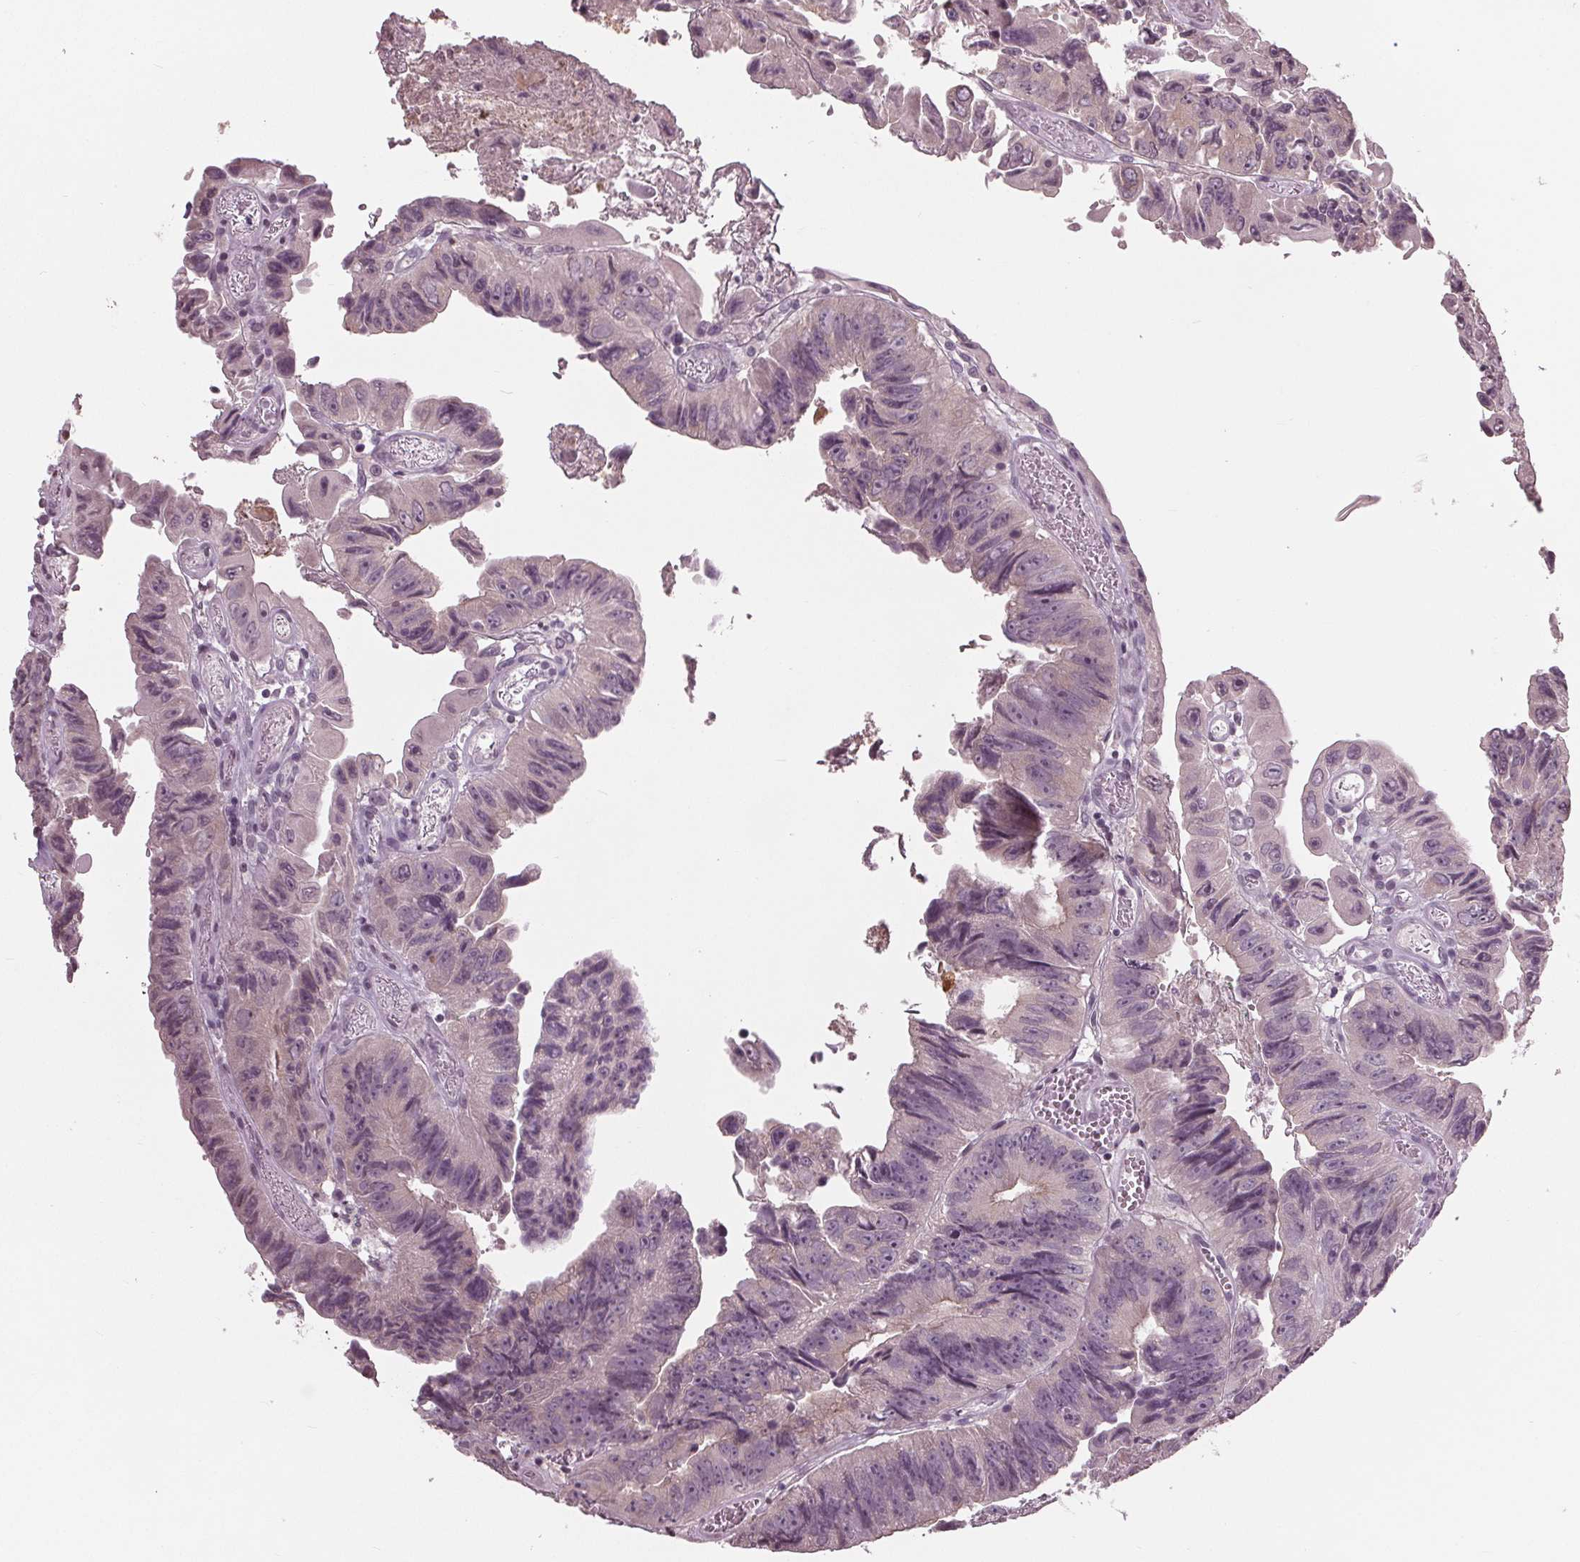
{"staining": {"intensity": "negative", "quantity": "none", "location": "none"}, "tissue": "colorectal cancer", "cell_type": "Tumor cells", "image_type": "cancer", "snomed": [{"axis": "morphology", "description": "Adenocarcinoma, NOS"}, {"axis": "topography", "description": "Colon"}], "caption": "This is an immunohistochemistry micrograph of human adenocarcinoma (colorectal). There is no positivity in tumor cells.", "gene": "CXCL16", "patient": {"sex": "female", "age": 84}}